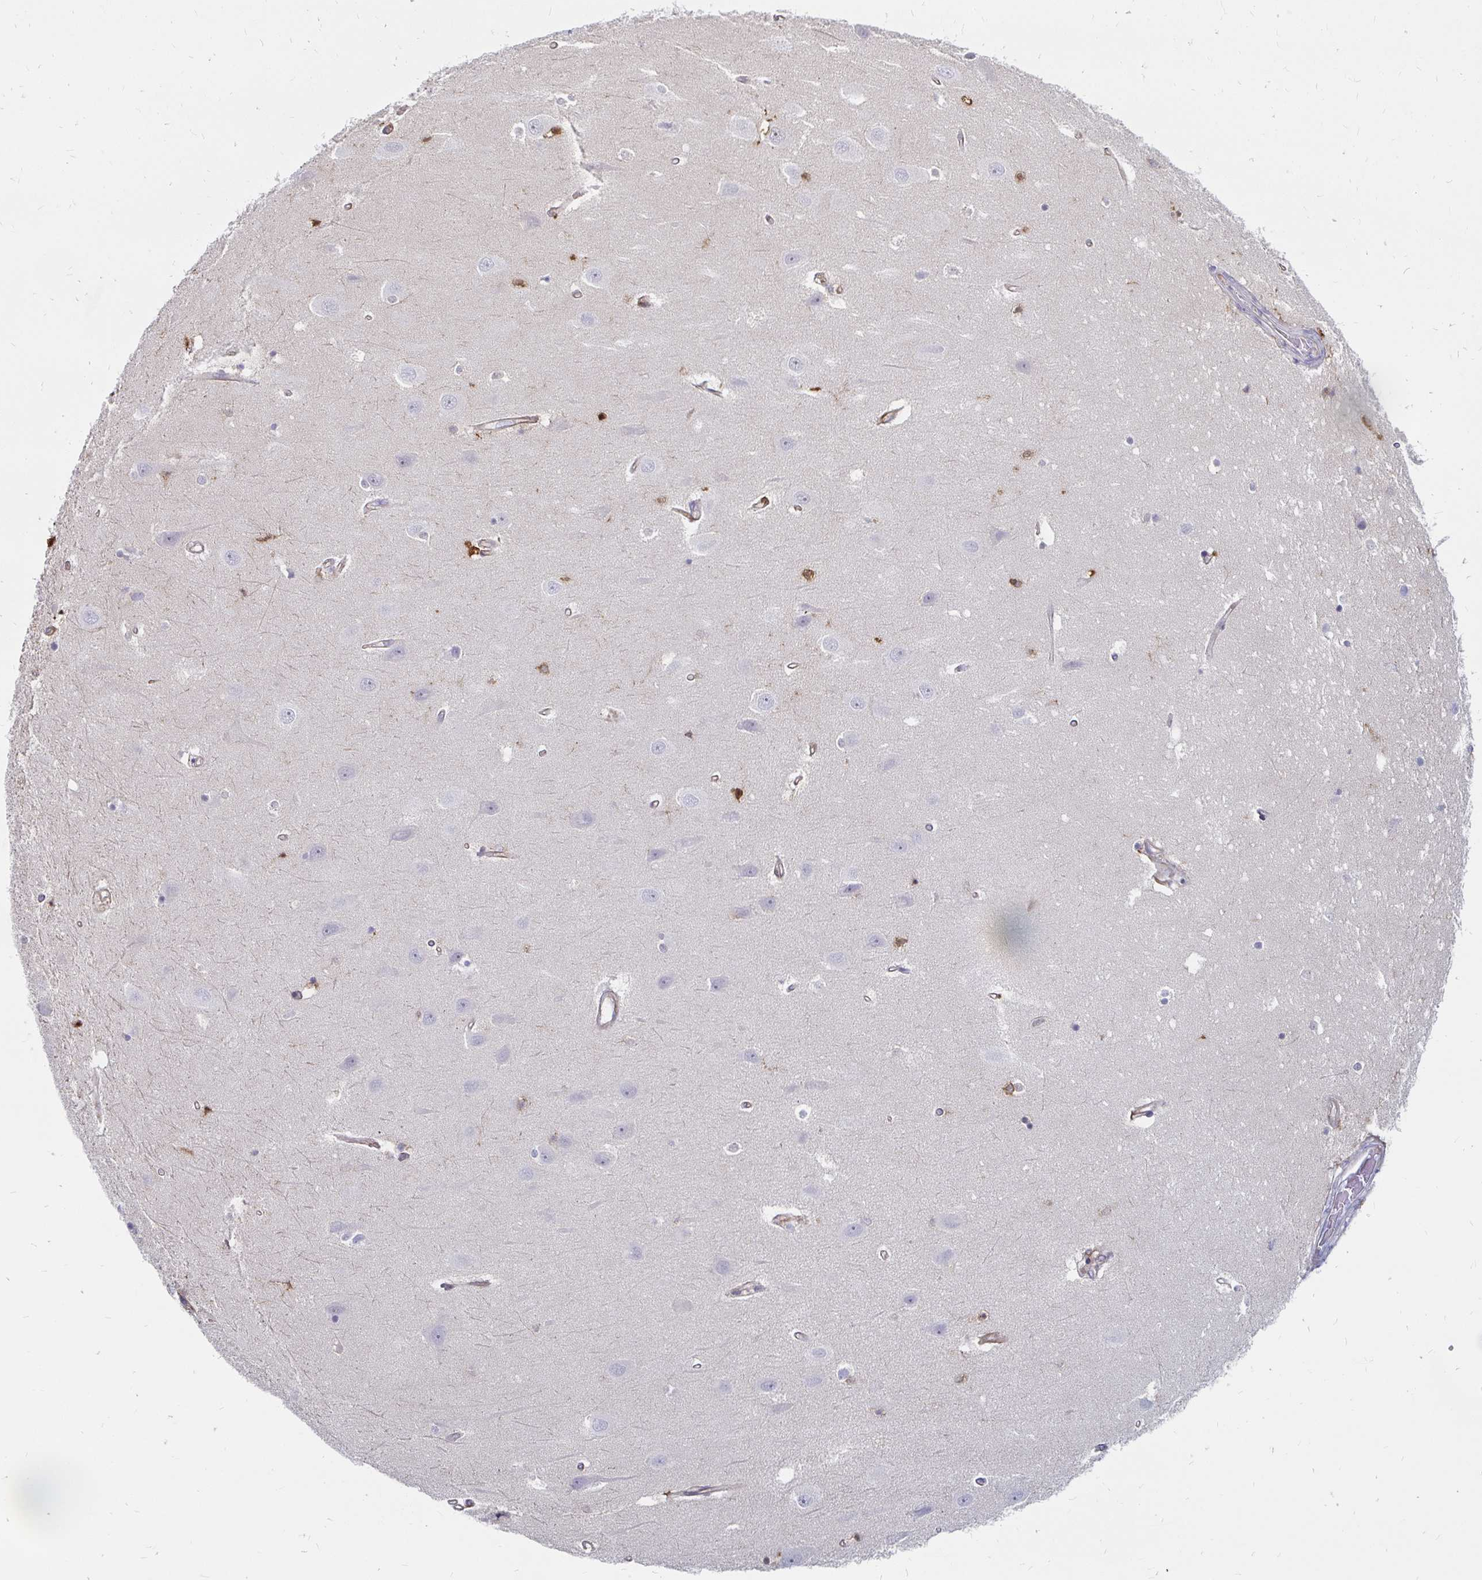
{"staining": {"intensity": "negative", "quantity": "none", "location": "none"}, "tissue": "hippocampus", "cell_type": "Glial cells", "image_type": "normal", "snomed": [{"axis": "morphology", "description": "Normal tissue, NOS"}, {"axis": "topography", "description": "Hippocampus"}], "caption": "This is a micrograph of IHC staining of normal hippocampus, which shows no staining in glial cells.", "gene": "CCDC85A", "patient": {"sex": "male", "age": 63}}